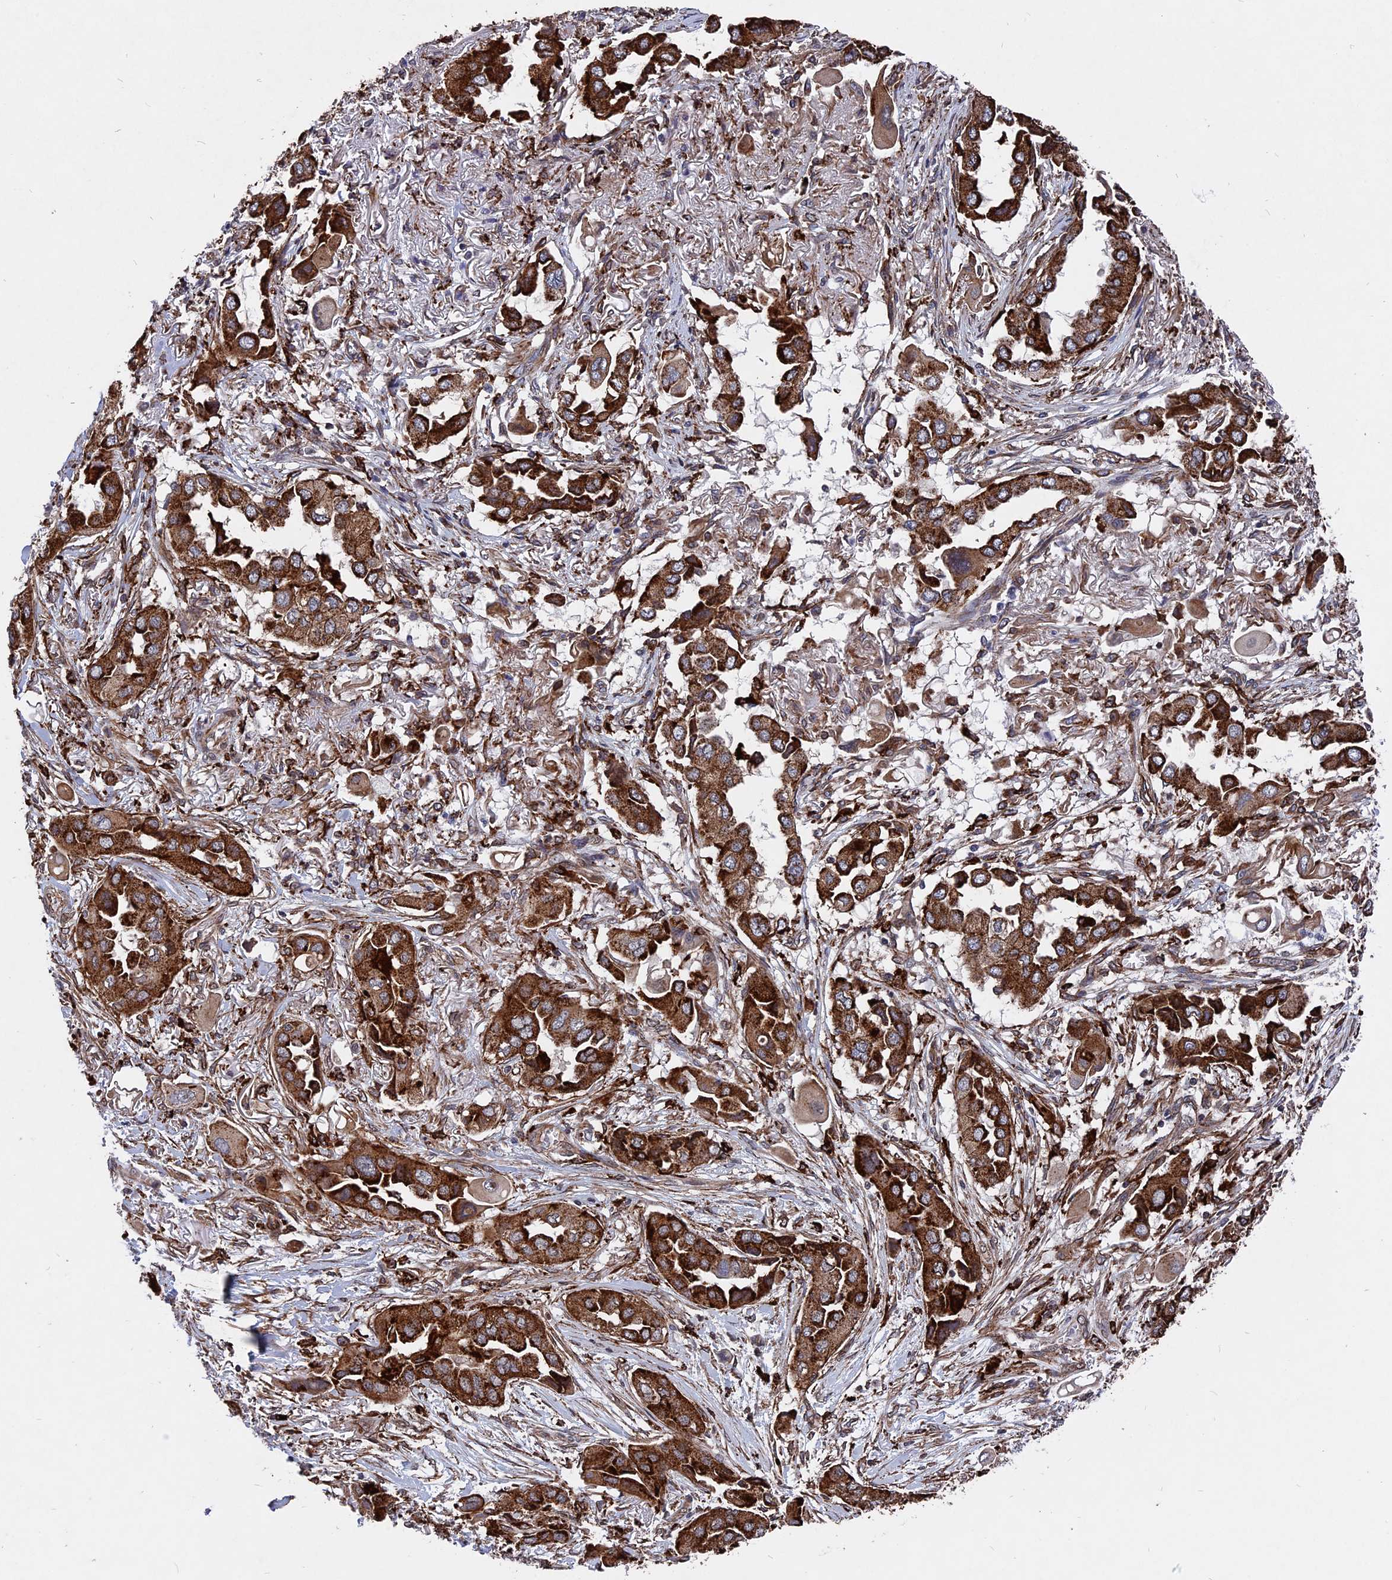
{"staining": {"intensity": "strong", "quantity": ">75%", "location": "cytoplasmic/membranous"}, "tissue": "lung cancer", "cell_type": "Tumor cells", "image_type": "cancer", "snomed": [{"axis": "morphology", "description": "Adenocarcinoma, NOS"}, {"axis": "topography", "description": "Lung"}], "caption": "About >75% of tumor cells in lung adenocarcinoma exhibit strong cytoplasmic/membranous protein staining as visualized by brown immunohistochemical staining.", "gene": "NOSIP", "patient": {"sex": "female", "age": 76}}